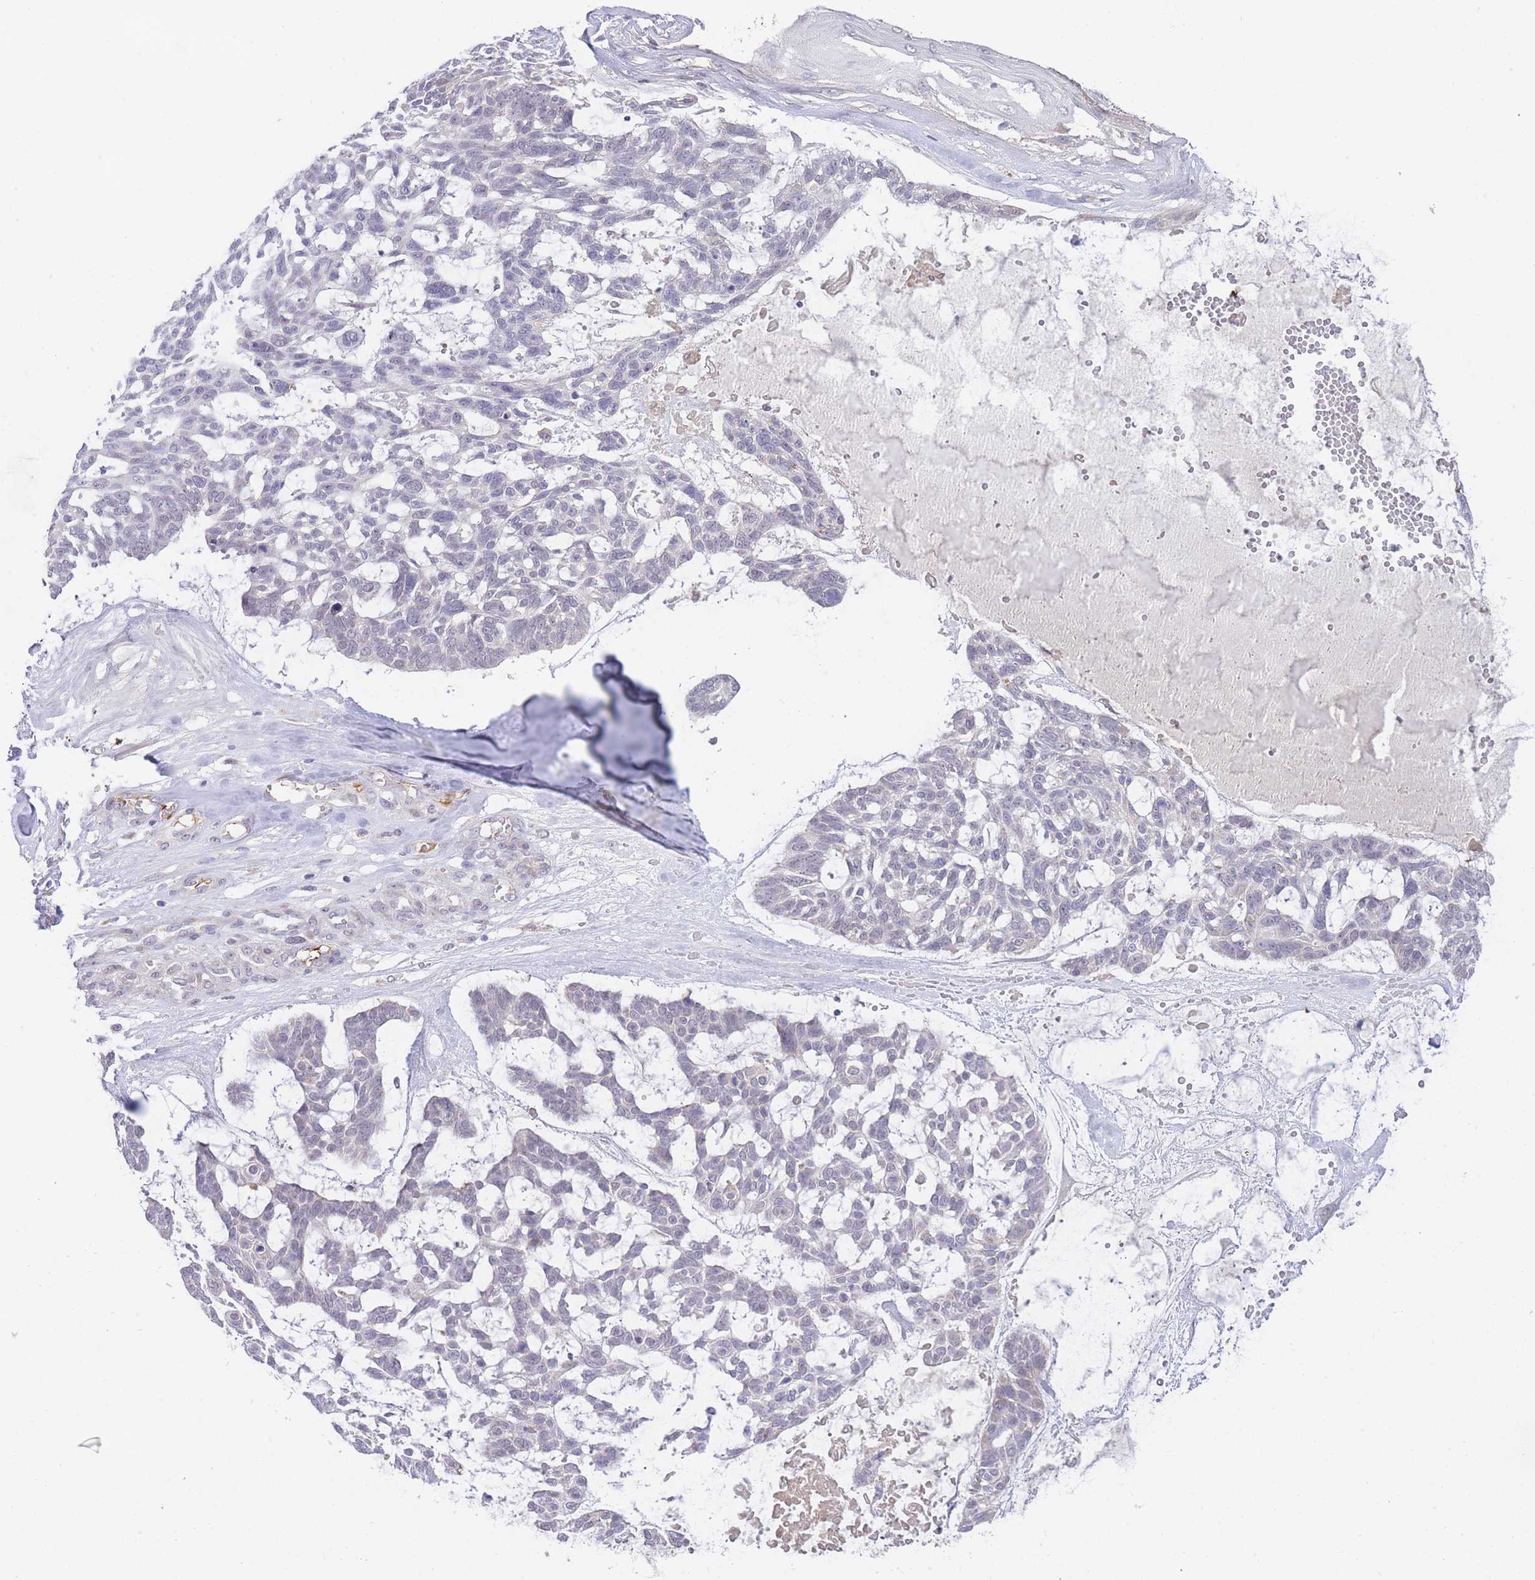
{"staining": {"intensity": "negative", "quantity": "none", "location": "none"}, "tissue": "skin cancer", "cell_type": "Tumor cells", "image_type": "cancer", "snomed": [{"axis": "morphology", "description": "Basal cell carcinoma"}, {"axis": "topography", "description": "Skin"}], "caption": "An image of human skin cancer is negative for staining in tumor cells.", "gene": "SLC25A33", "patient": {"sex": "male", "age": 88}}